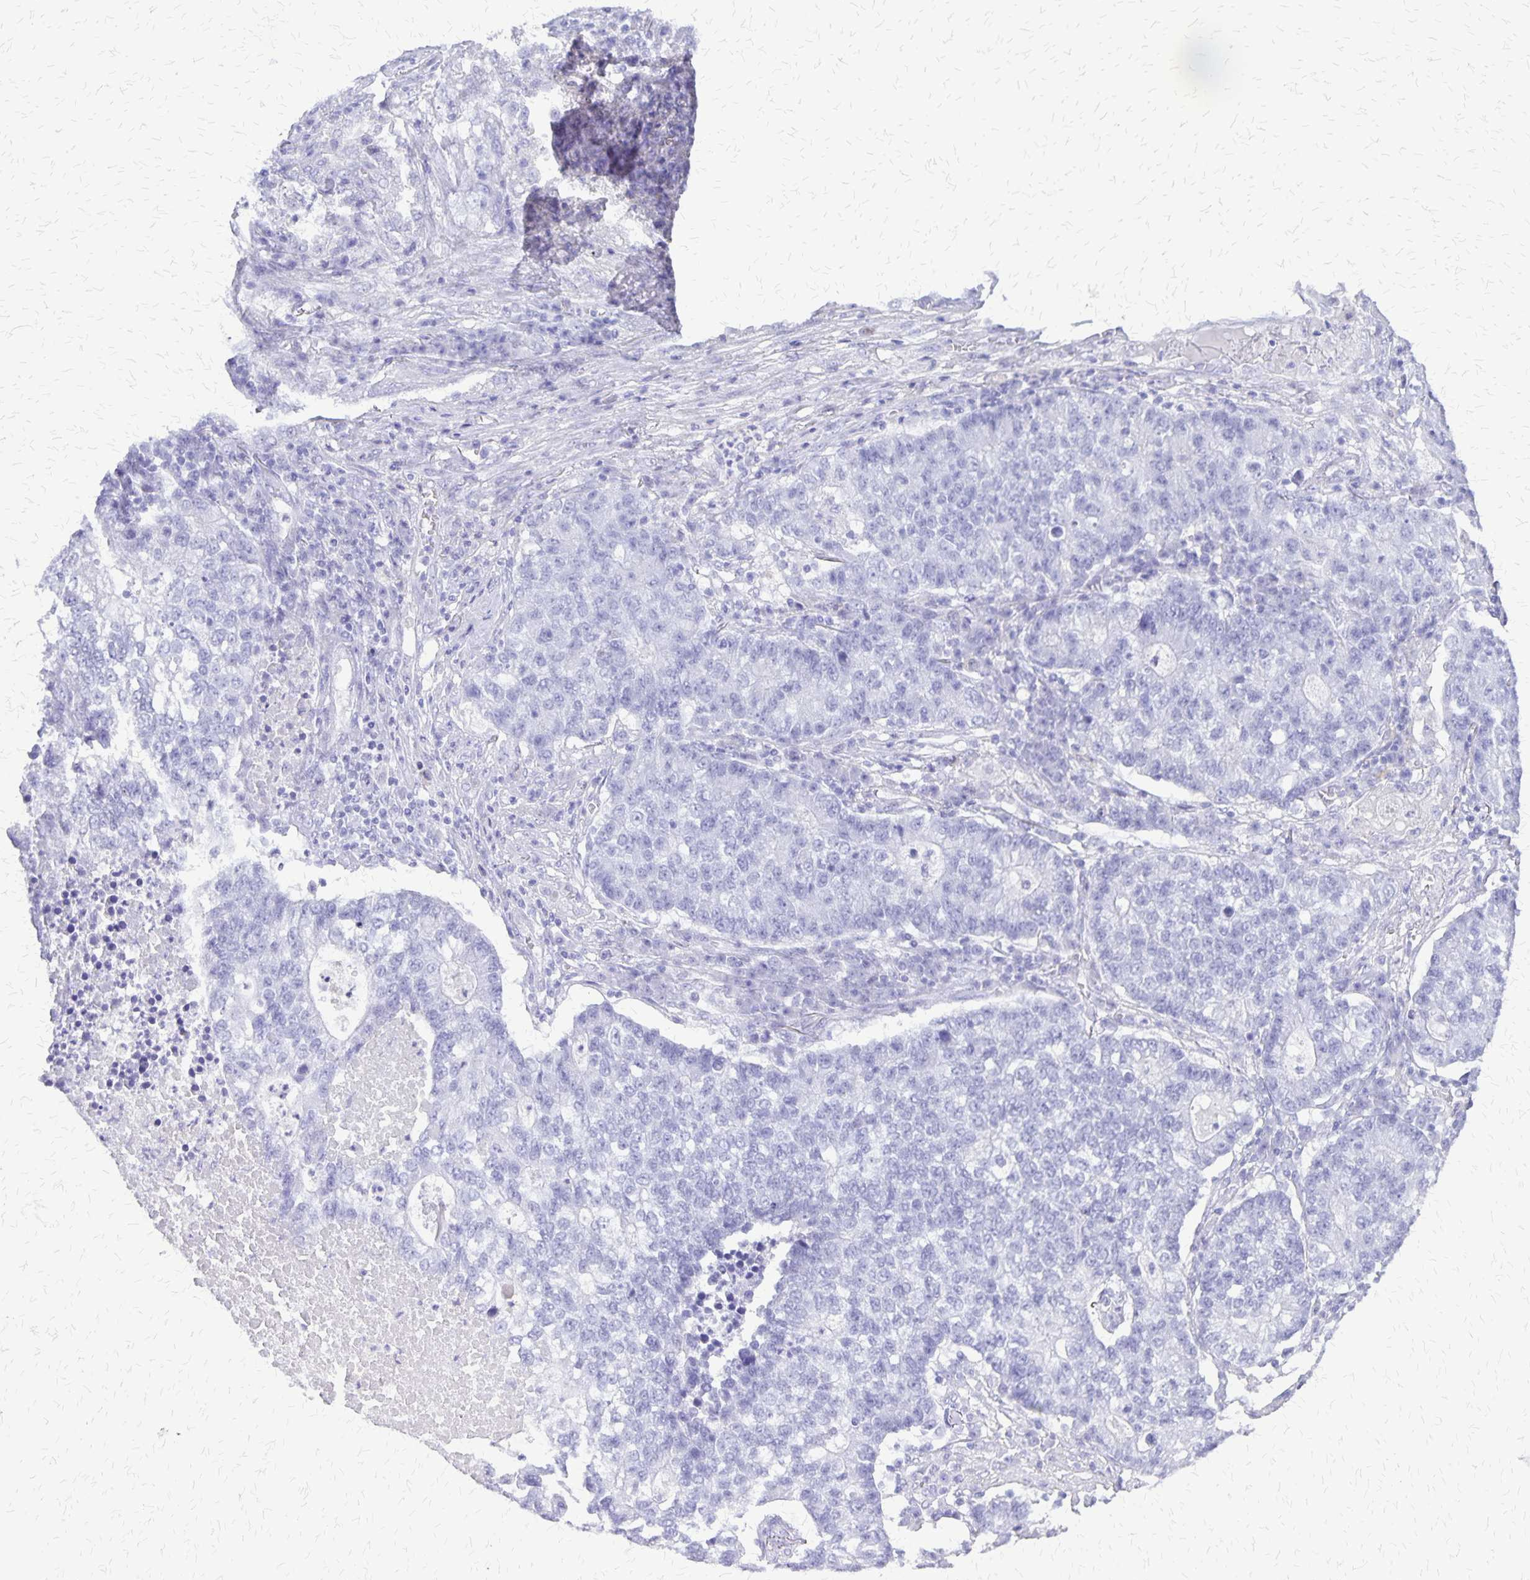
{"staining": {"intensity": "negative", "quantity": "none", "location": "none"}, "tissue": "lung cancer", "cell_type": "Tumor cells", "image_type": "cancer", "snomed": [{"axis": "morphology", "description": "Adenocarcinoma, NOS"}, {"axis": "topography", "description": "Lung"}], "caption": "Immunohistochemical staining of human adenocarcinoma (lung) demonstrates no significant staining in tumor cells.", "gene": "SLC13A2", "patient": {"sex": "male", "age": 57}}